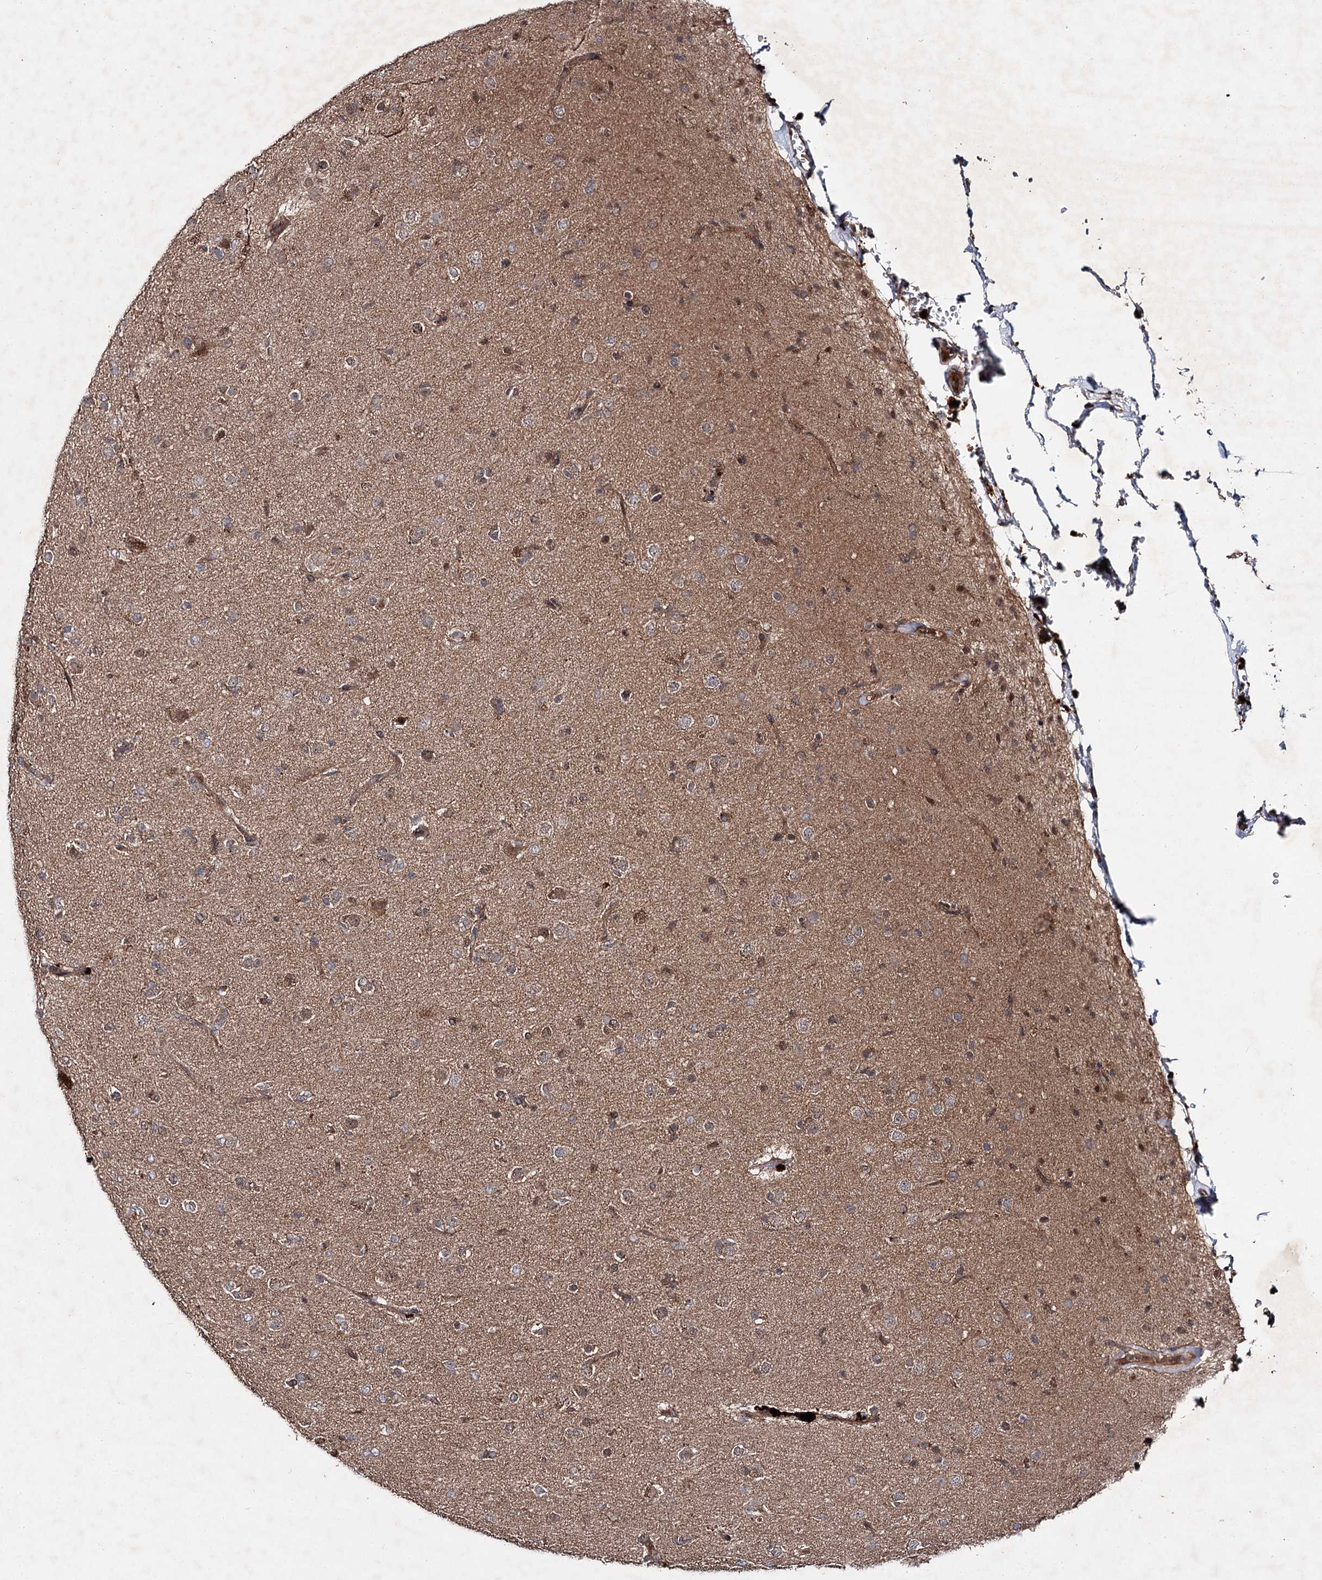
{"staining": {"intensity": "weak", "quantity": "25%-75%", "location": "cytoplasmic/membranous"}, "tissue": "glioma", "cell_type": "Tumor cells", "image_type": "cancer", "snomed": [{"axis": "morphology", "description": "Glioma, malignant, Low grade"}, {"axis": "topography", "description": "Brain"}], "caption": "Brown immunohistochemical staining in glioma shows weak cytoplasmic/membranous expression in approximately 25%-75% of tumor cells. (Stains: DAB in brown, nuclei in blue, Microscopy: brightfield microscopy at high magnification).", "gene": "MSANTD2", "patient": {"sex": "male", "age": 65}}